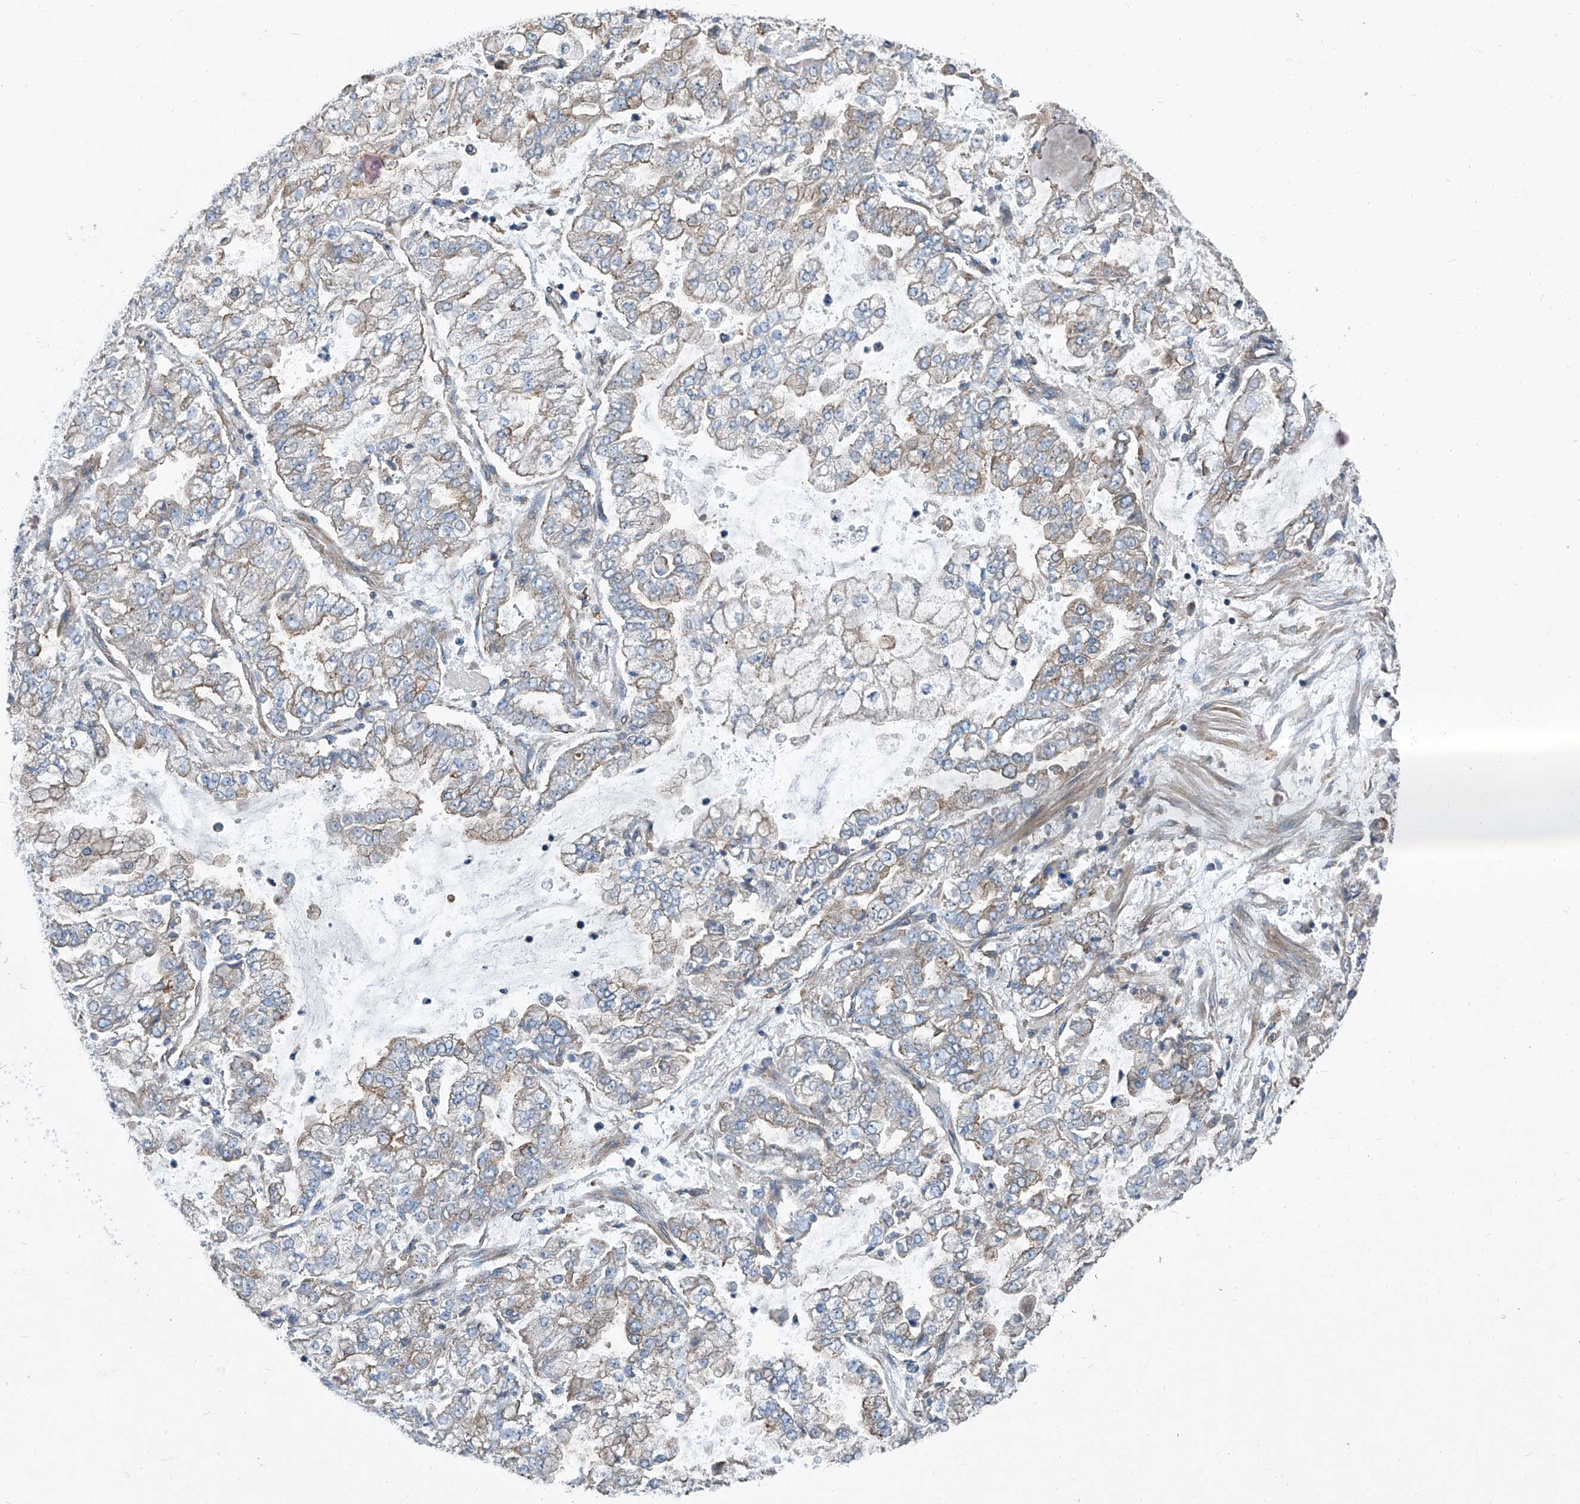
{"staining": {"intensity": "weak", "quantity": "<25%", "location": "cytoplasmic/membranous"}, "tissue": "stomach cancer", "cell_type": "Tumor cells", "image_type": "cancer", "snomed": [{"axis": "morphology", "description": "Adenocarcinoma, NOS"}, {"axis": "topography", "description": "Stomach"}], "caption": "A histopathology image of stomach cancer stained for a protein exhibits no brown staining in tumor cells.", "gene": "PIGH", "patient": {"sex": "male", "age": 76}}